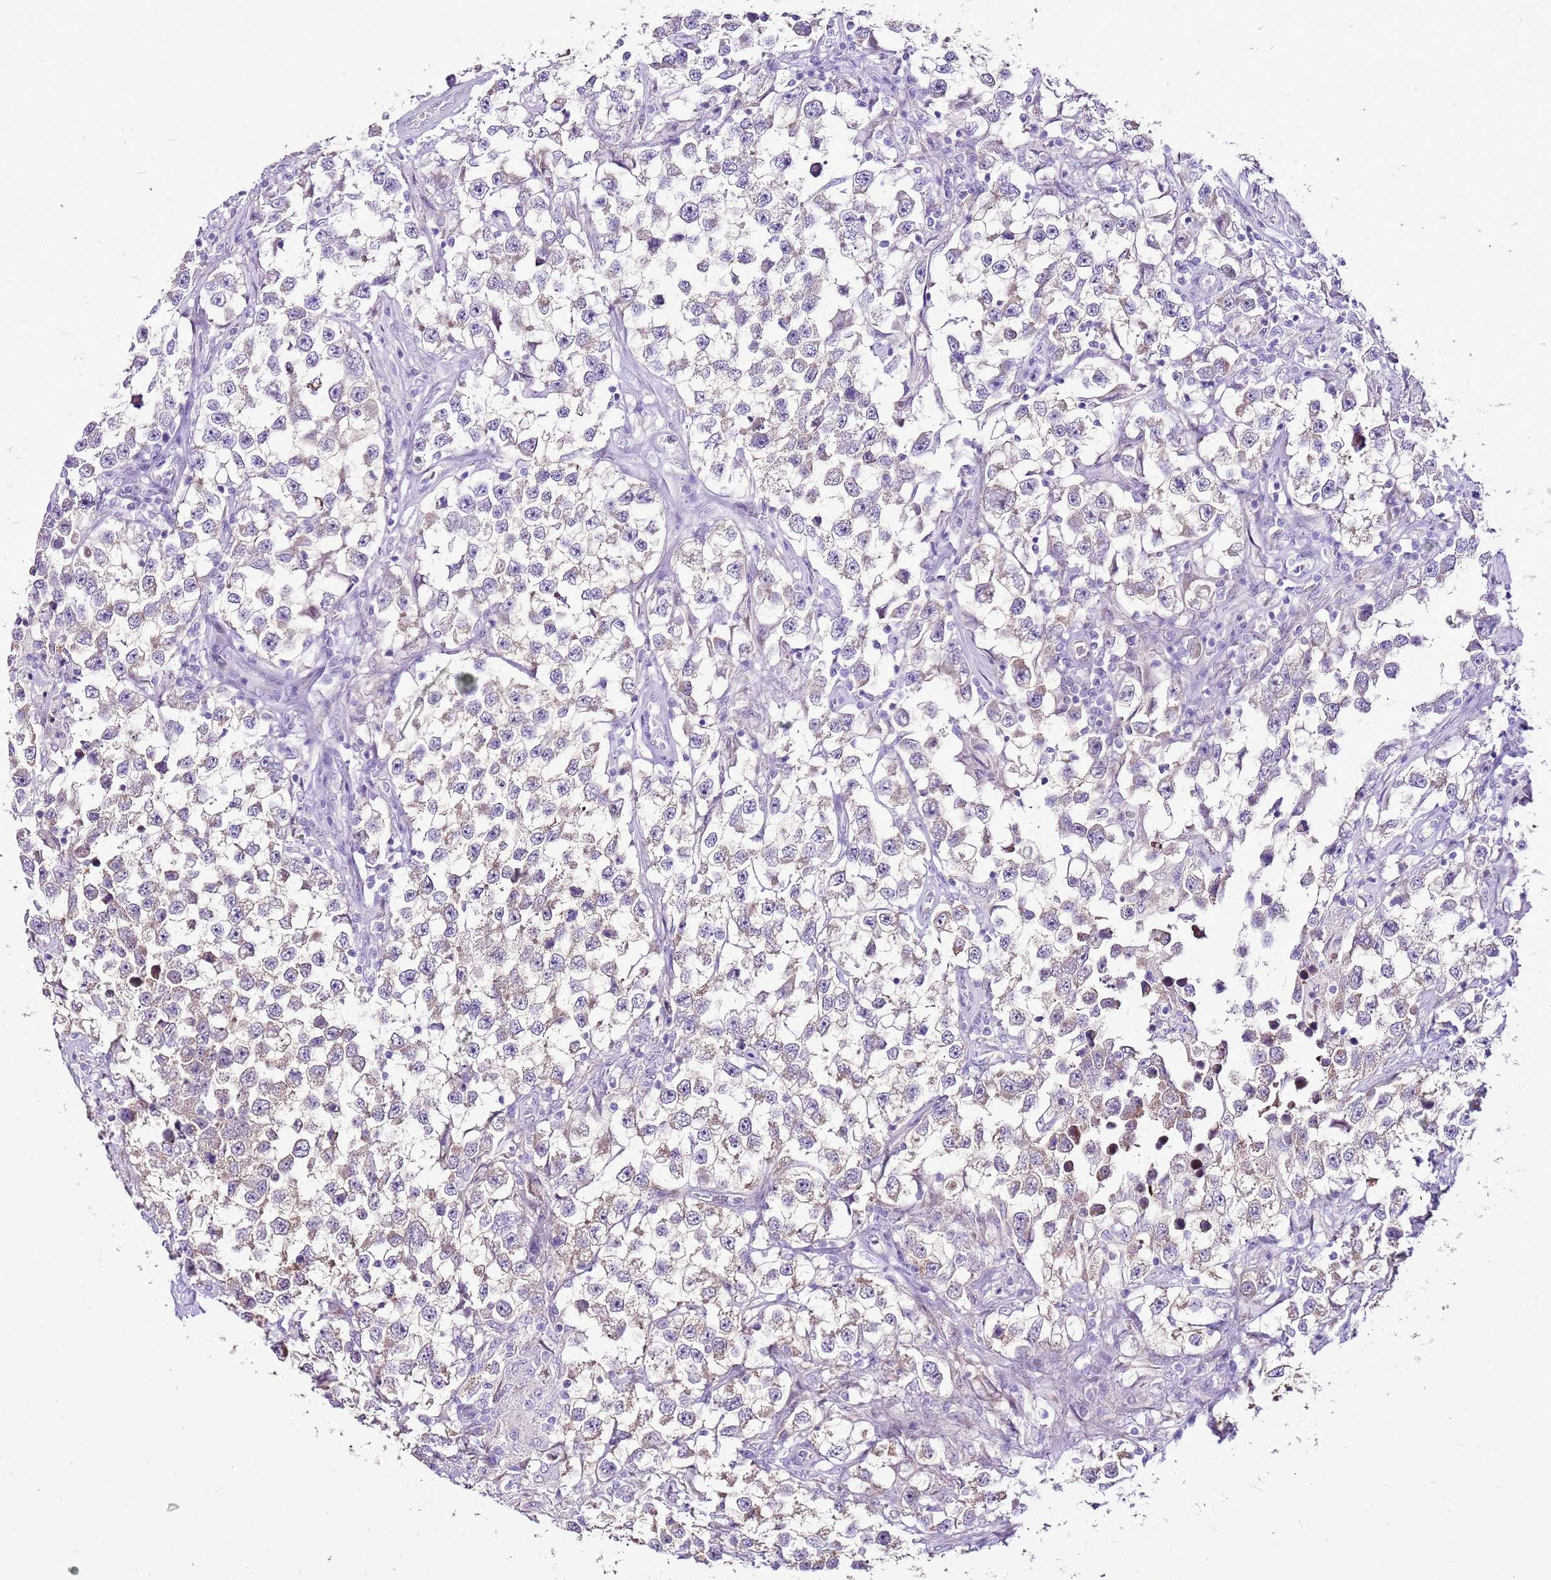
{"staining": {"intensity": "weak", "quantity": "<25%", "location": "cytoplasmic/membranous"}, "tissue": "testis cancer", "cell_type": "Tumor cells", "image_type": "cancer", "snomed": [{"axis": "morphology", "description": "Seminoma, NOS"}, {"axis": "topography", "description": "Testis"}], "caption": "High magnification brightfield microscopy of testis cancer stained with DAB (brown) and counterstained with hematoxylin (blue): tumor cells show no significant staining.", "gene": "SLC38A5", "patient": {"sex": "male", "age": 46}}